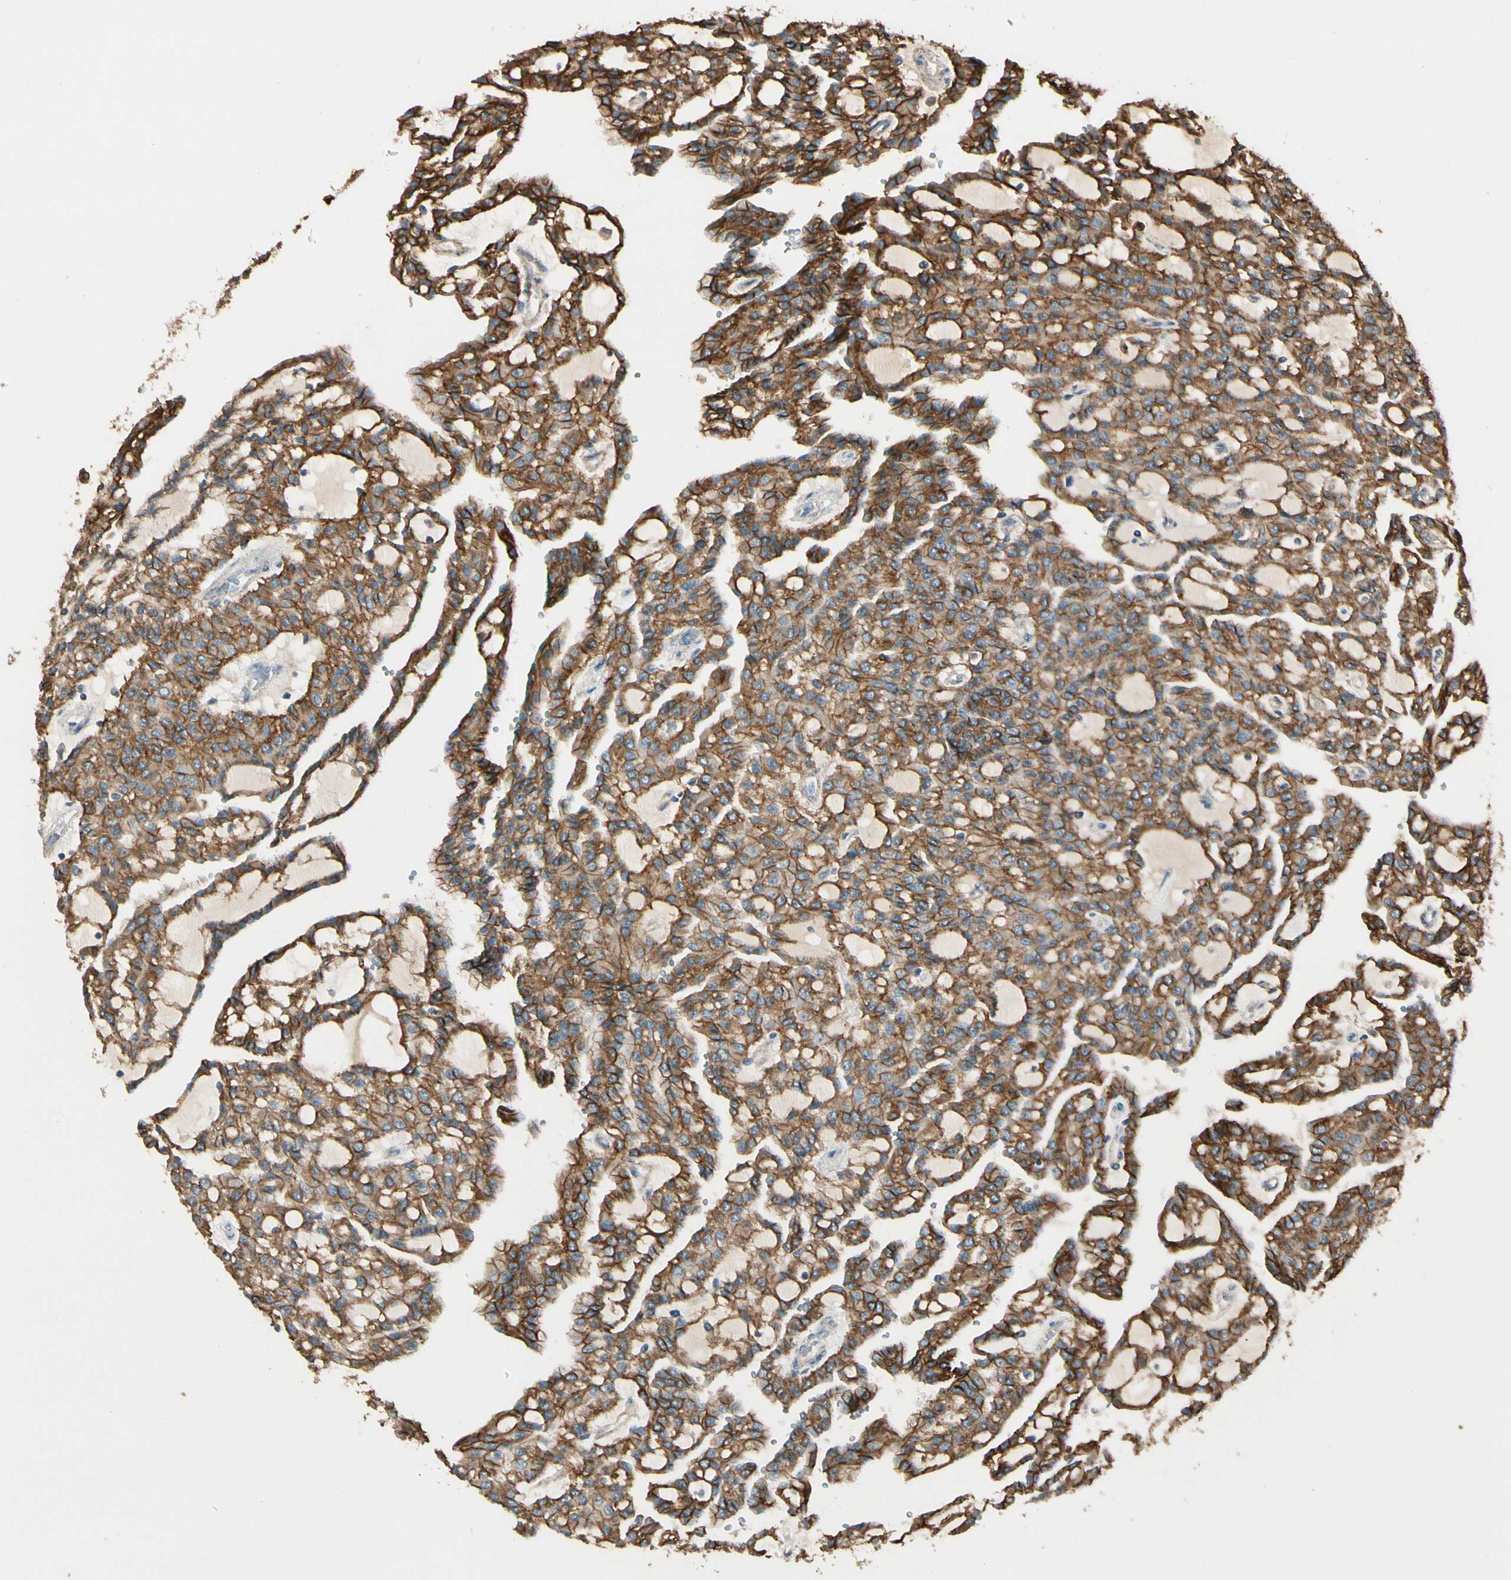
{"staining": {"intensity": "moderate", "quantity": ">75%", "location": "cytoplasmic/membranous"}, "tissue": "renal cancer", "cell_type": "Tumor cells", "image_type": "cancer", "snomed": [{"axis": "morphology", "description": "Adenocarcinoma, NOS"}, {"axis": "topography", "description": "Kidney"}], "caption": "Human renal cancer stained with a protein marker shows moderate staining in tumor cells.", "gene": "CDH6", "patient": {"sex": "male", "age": 63}}